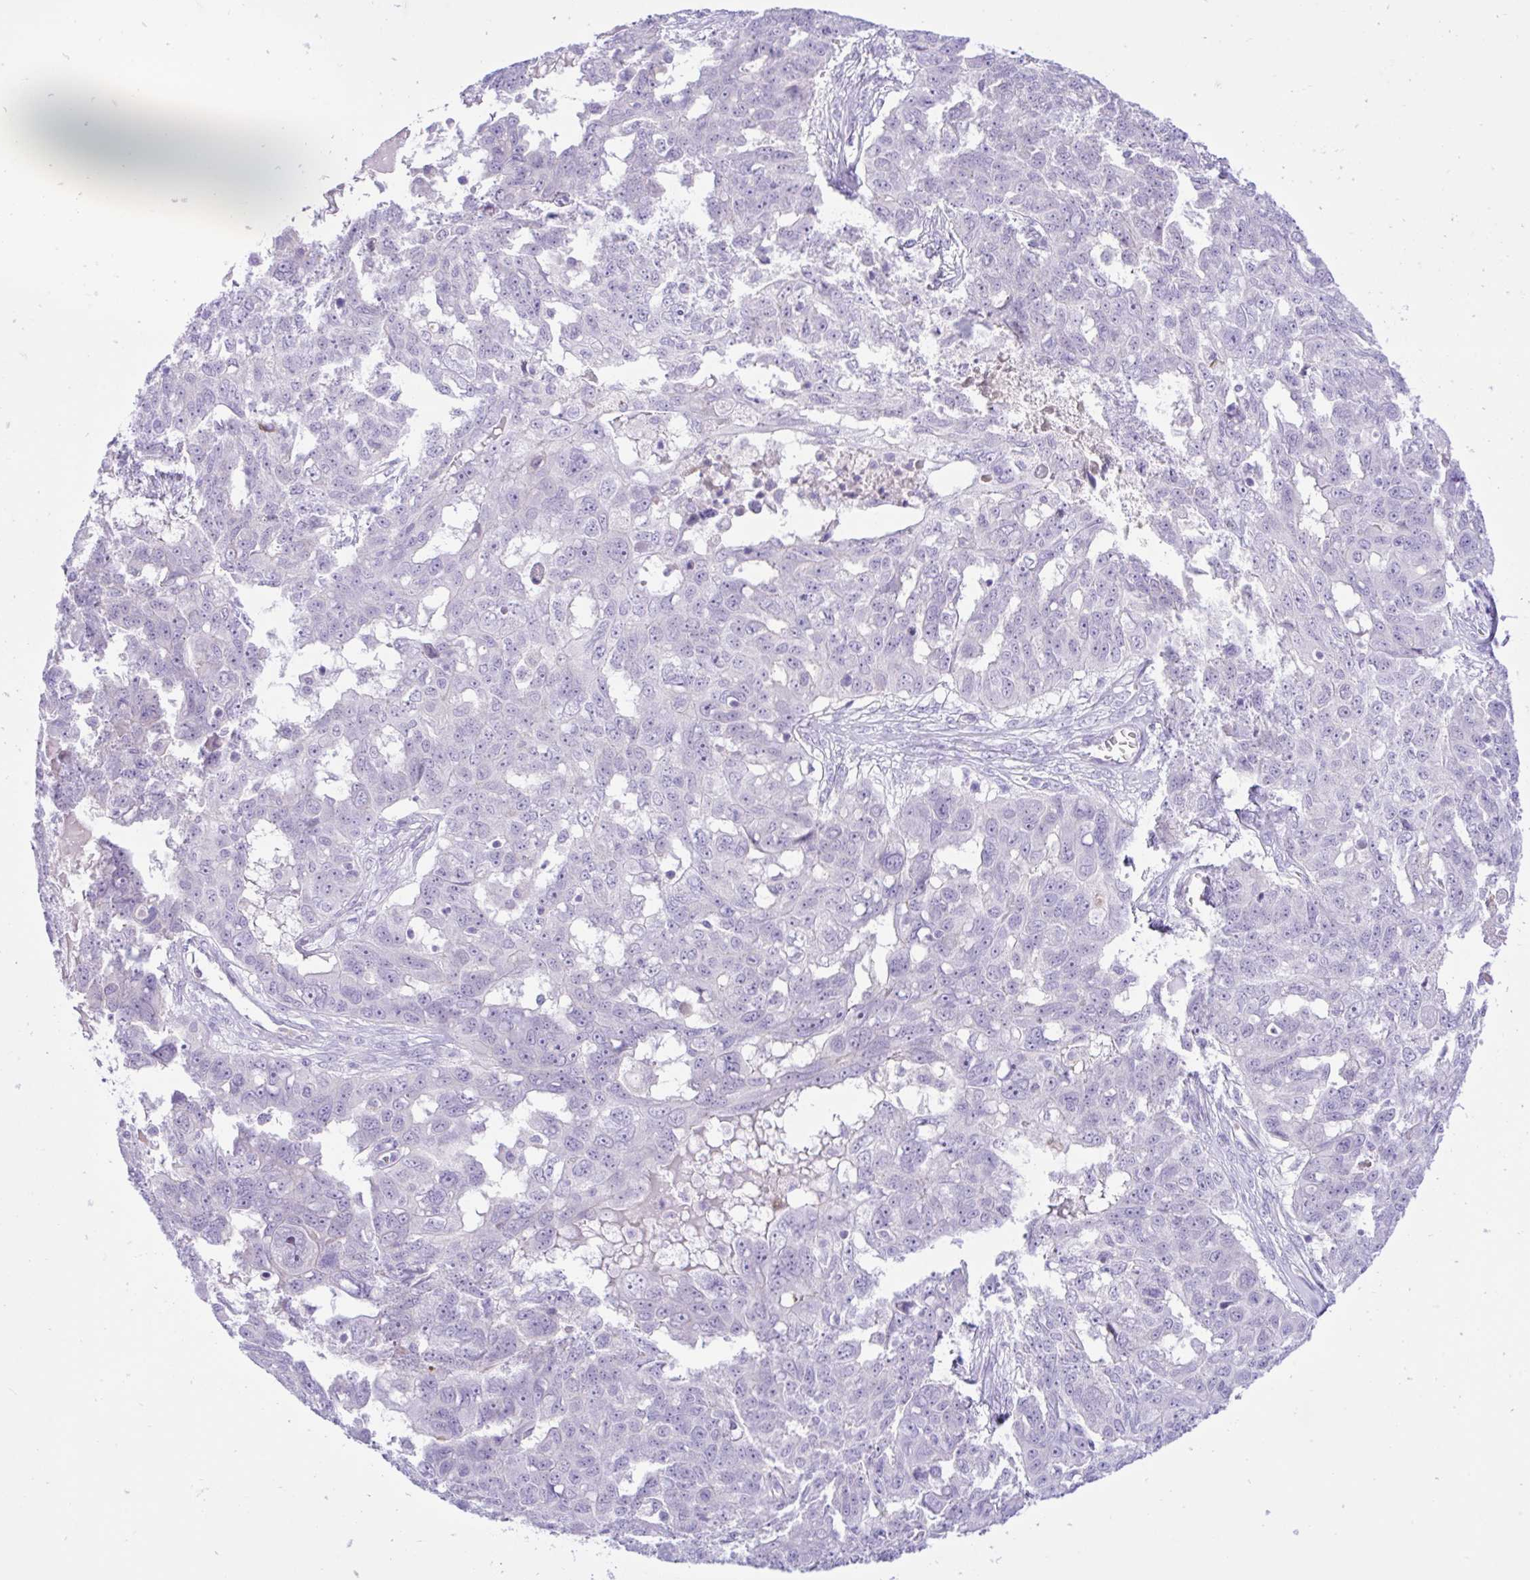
{"staining": {"intensity": "negative", "quantity": "none", "location": "none"}, "tissue": "ovarian cancer", "cell_type": "Tumor cells", "image_type": "cancer", "snomed": [{"axis": "morphology", "description": "Carcinoma, endometroid"}, {"axis": "topography", "description": "Ovary"}], "caption": "Immunohistochemistry (IHC) histopathology image of neoplastic tissue: ovarian endometroid carcinoma stained with DAB reveals no significant protein expression in tumor cells. Brightfield microscopy of immunohistochemistry stained with DAB (brown) and hematoxylin (blue), captured at high magnification.", "gene": "ZNF101", "patient": {"sex": "female", "age": 70}}